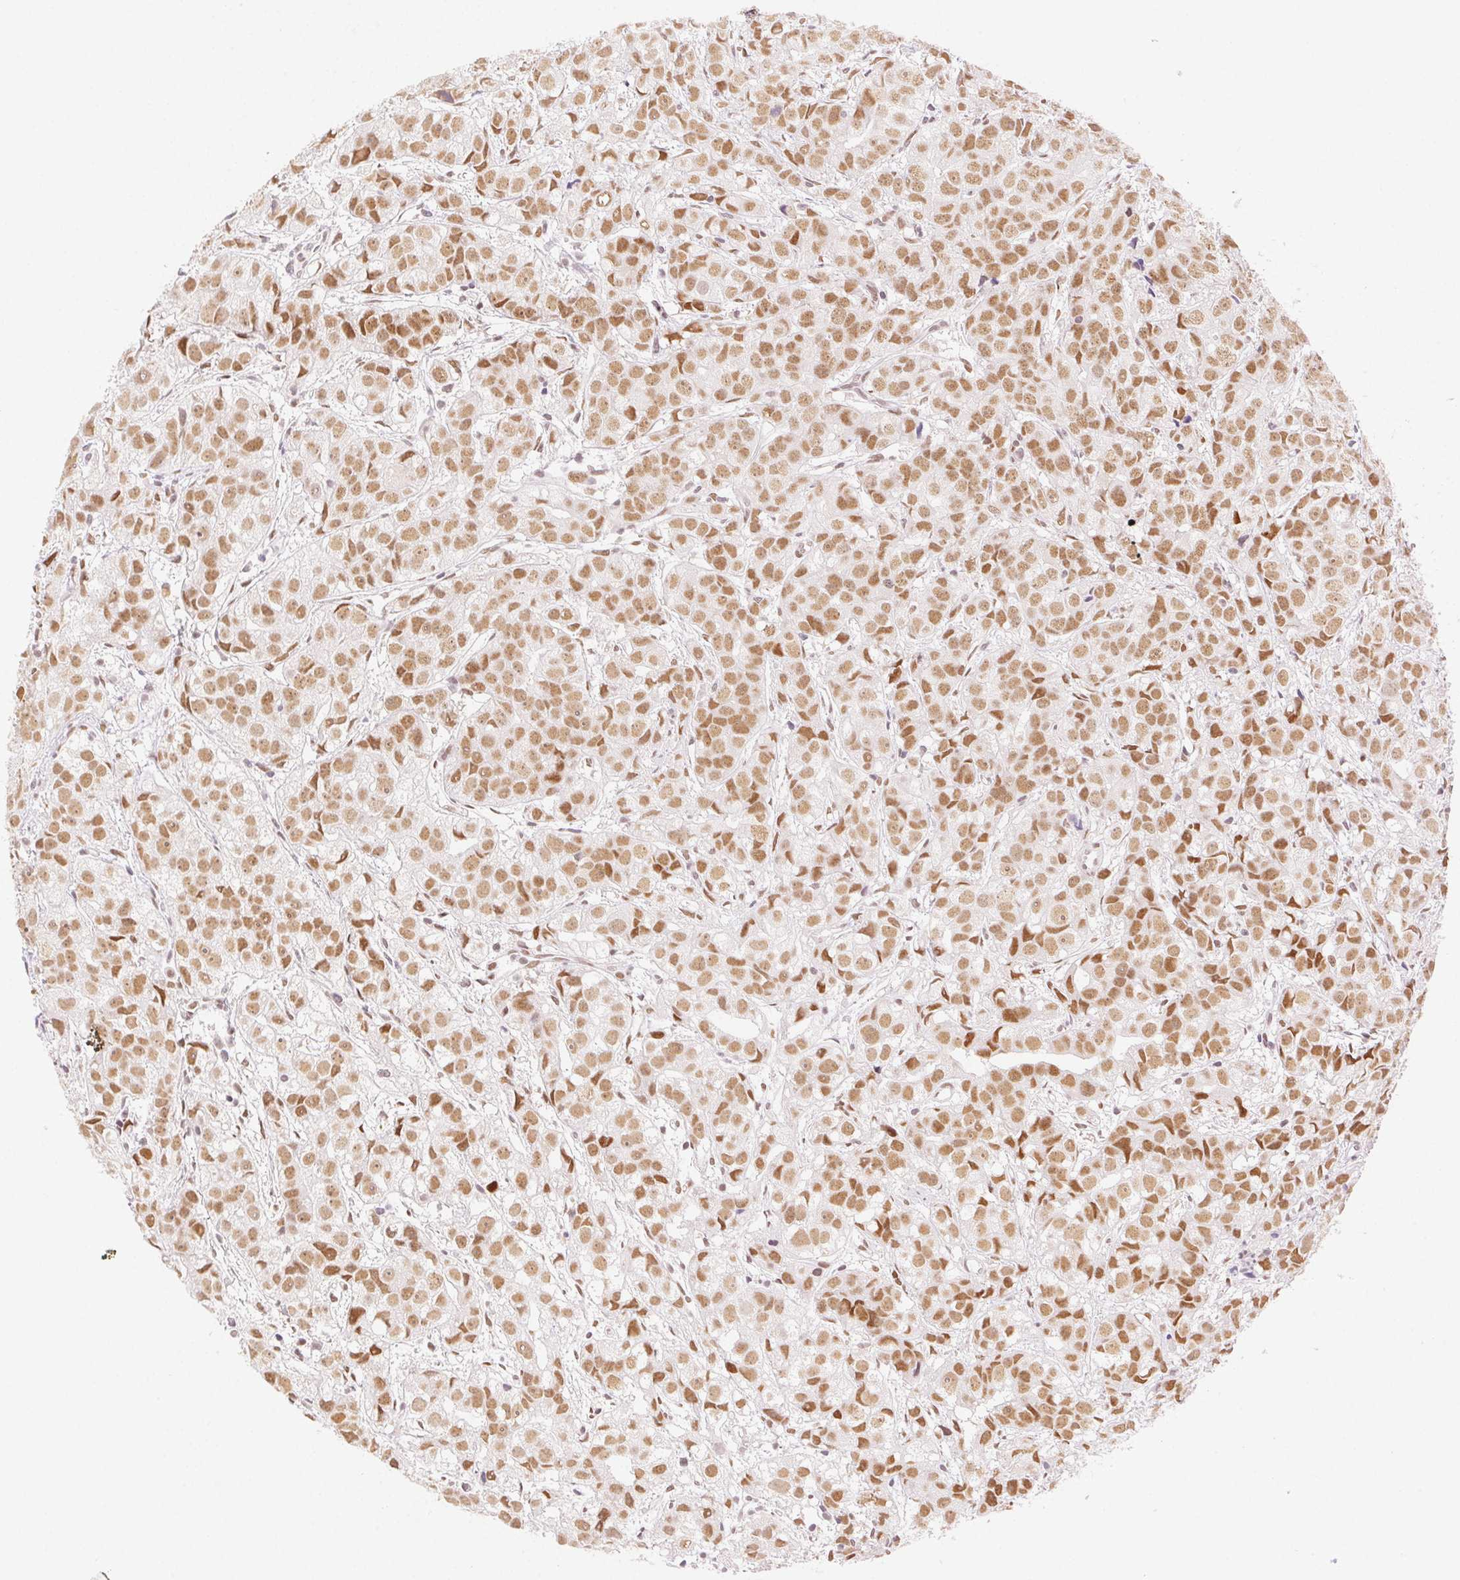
{"staining": {"intensity": "moderate", "quantity": ">75%", "location": "nuclear"}, "tissue": "prostate cancer", "cell_type": "Tumor cells", "image_type": "cancer", "snomed": [{"axis": "morphology", "description": "Adenocarcinoma, High grade"}, {"axis": "topography", "description": "Prostate"}], "caption": "Moderate nuclear protein positivity is appreciated in about >75% of tumor cells in prostate adenocarcinoma (high-grade). Ihc stains the protein of interest in brown and the nuclei are stained blue.", "gene": "H2AZ2", "patient": {"sex": "male", "age": 68}}